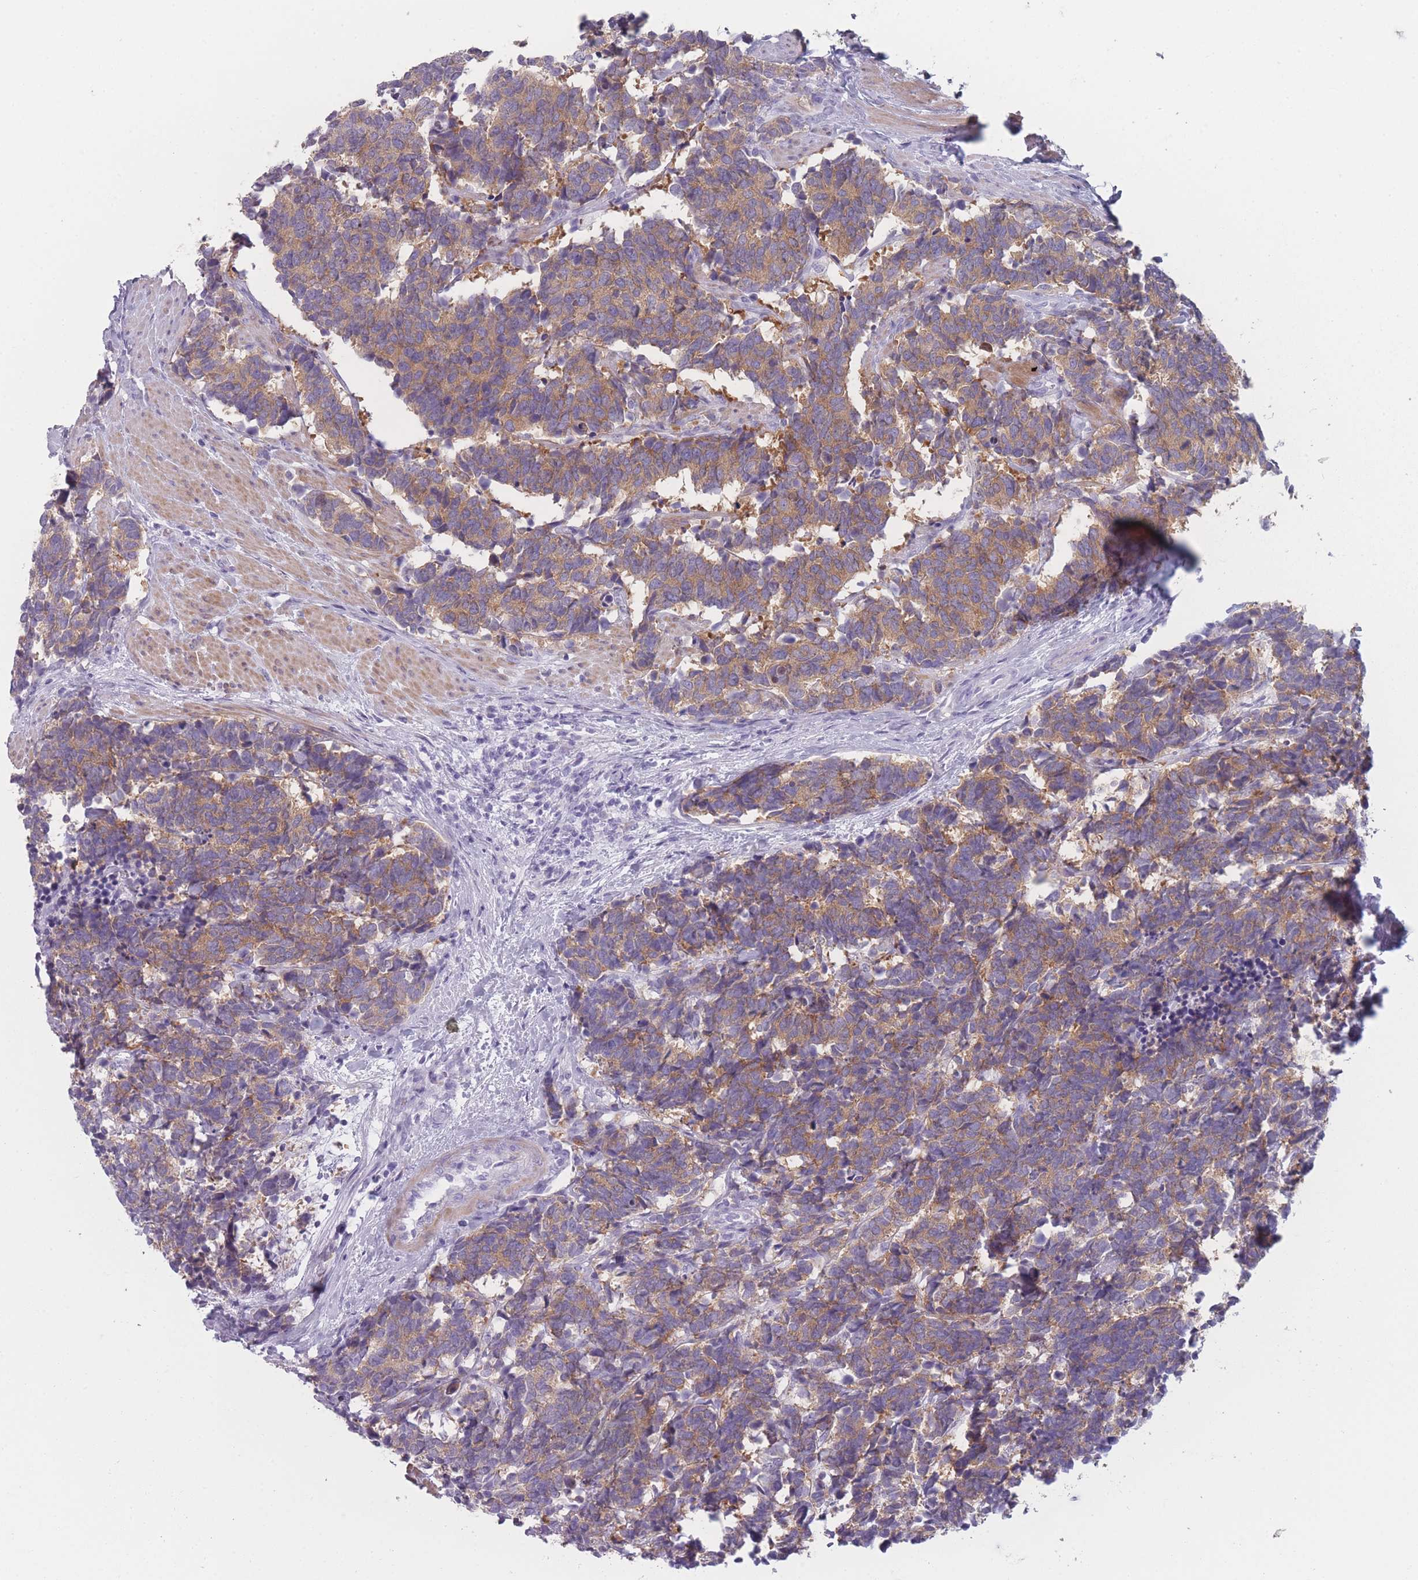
{"staining": {"intensity": "moderate", "quantity": ">75%", "location": "cytoplasmic/membranous"}, "tissue": "carcinoid", "cell_type": "Tumor cells", "image_type": "cancer", "snomed": [{"axis": "morphology", "description": "Carcinoma, NOS"}, {"axis": "morphology", "description": "Carcinoid, malignant, NOS"}, {"axis": "topography", "description": "Prostate"}], "caption": "Carcinoid stained with a protein marker reveals moderate staining in tumor cells.", "gene": "PPFIA3", "patient": {"sex": "male", "age": 57}}